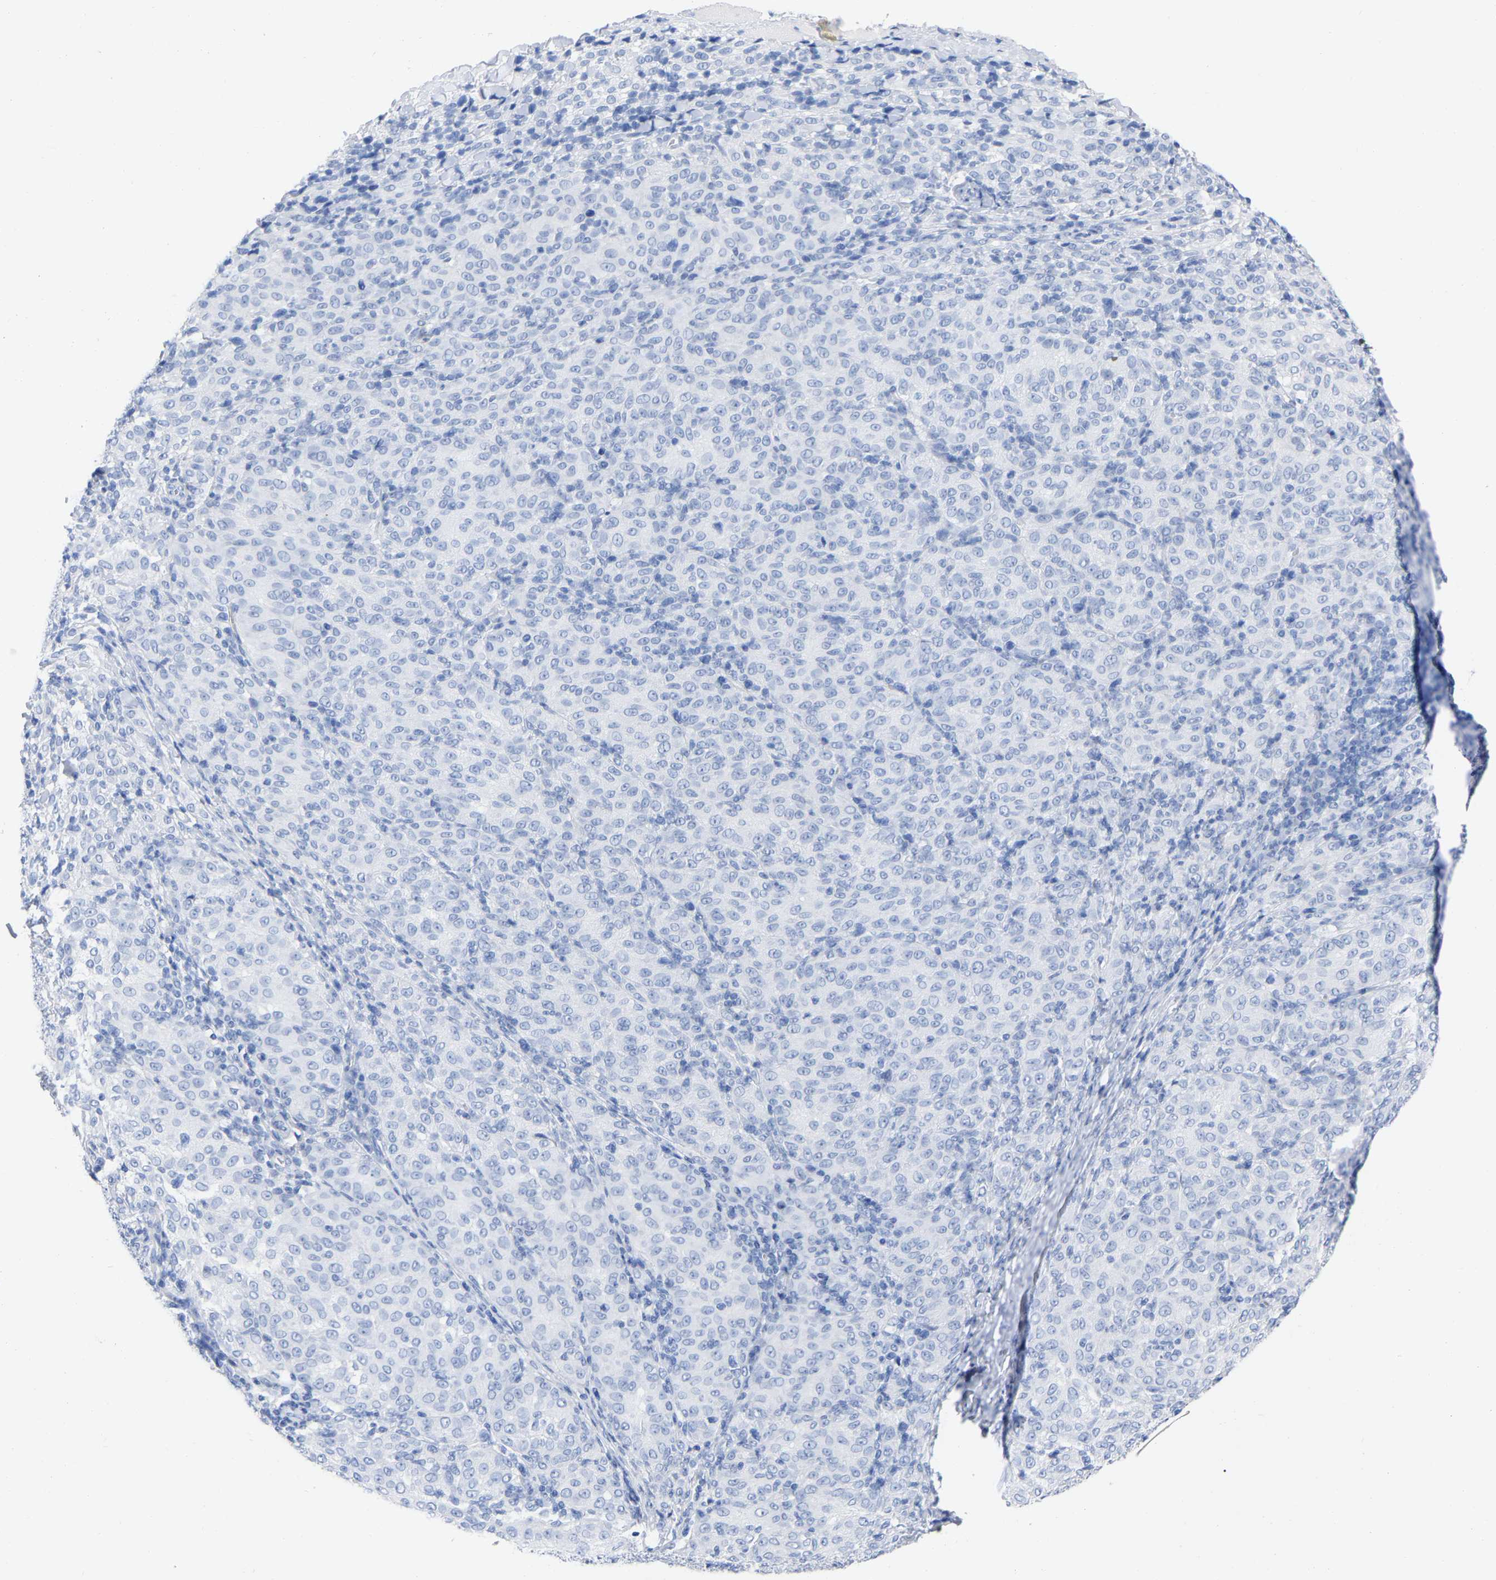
{"staining": {"intensity": "negative", "quantity": "none", "location": "none"}, "tissue": "melanoma", "cell_type": "Tumor cells", "image_type": "cancer", "snomed": [{"axis": "morphology", "description": "Malignant melanoma, NOS"}, {"axis": "topography", "description": "Skin"}], "caption": "A histopathology image of human malignant melanoma is negative for staining in tumor cells. Nuclei are stained in blue.", "gene": "HAPLN1", "patient": {"sex": "female", "age": 72}}